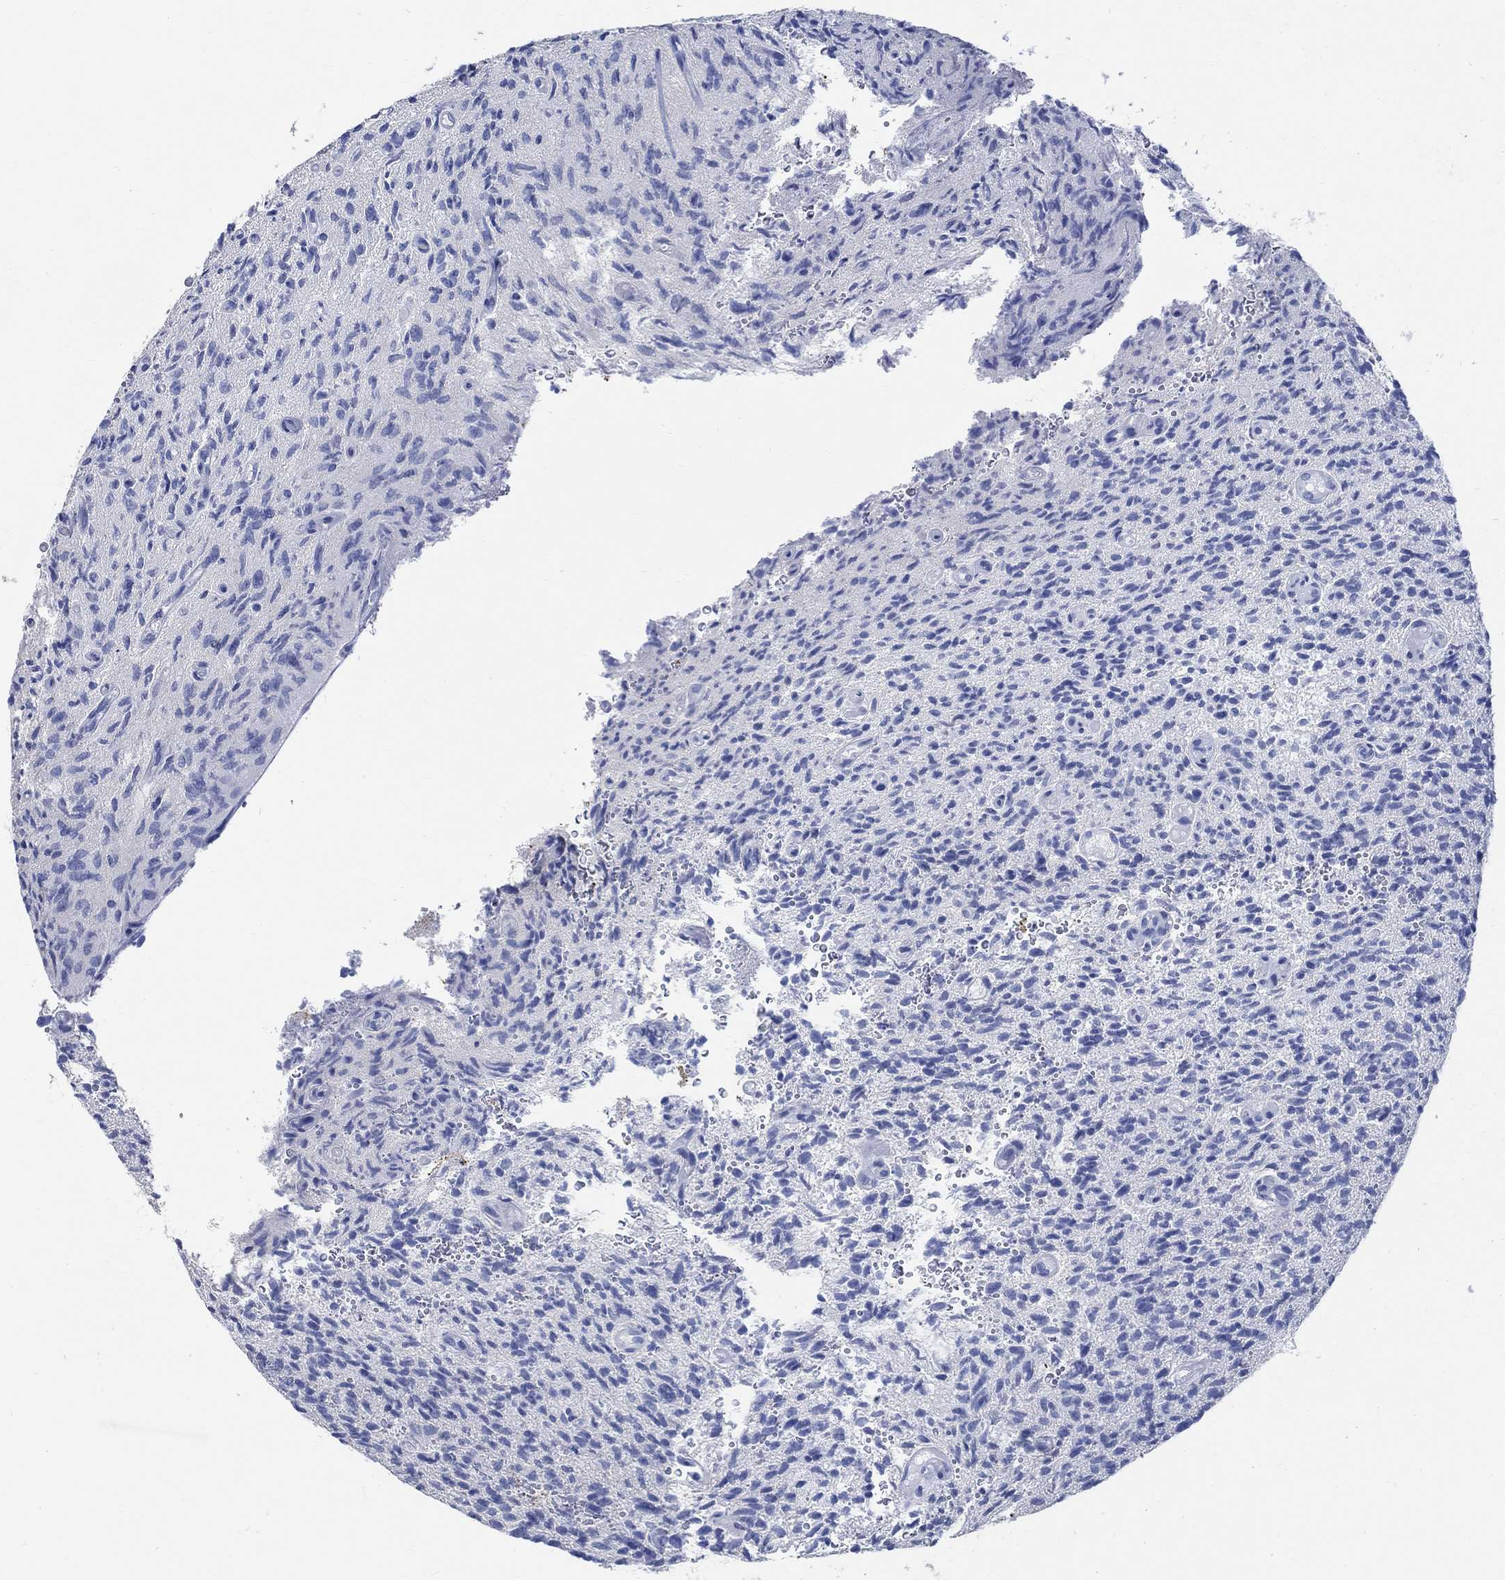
{"staining": {"intensity": "negative", "quantity": "none", "location": "none"}, "tissue": "glioma", "cell_type": "Tumor cells", "image_type": "cancer", "snomed": [{"axis": "morphology", "description": "Glioma, malignant, High grade"}, {"axis": "topography", "description": "Brain"}], "caption": "Immunohistochemistry micrograph of human high-grade glioma (malignant) stained for a protein (brown), which reveals no staining in tumor cells.", "gene": "CAMK2N1", "patient": {"sex": "male", "age": 64}}